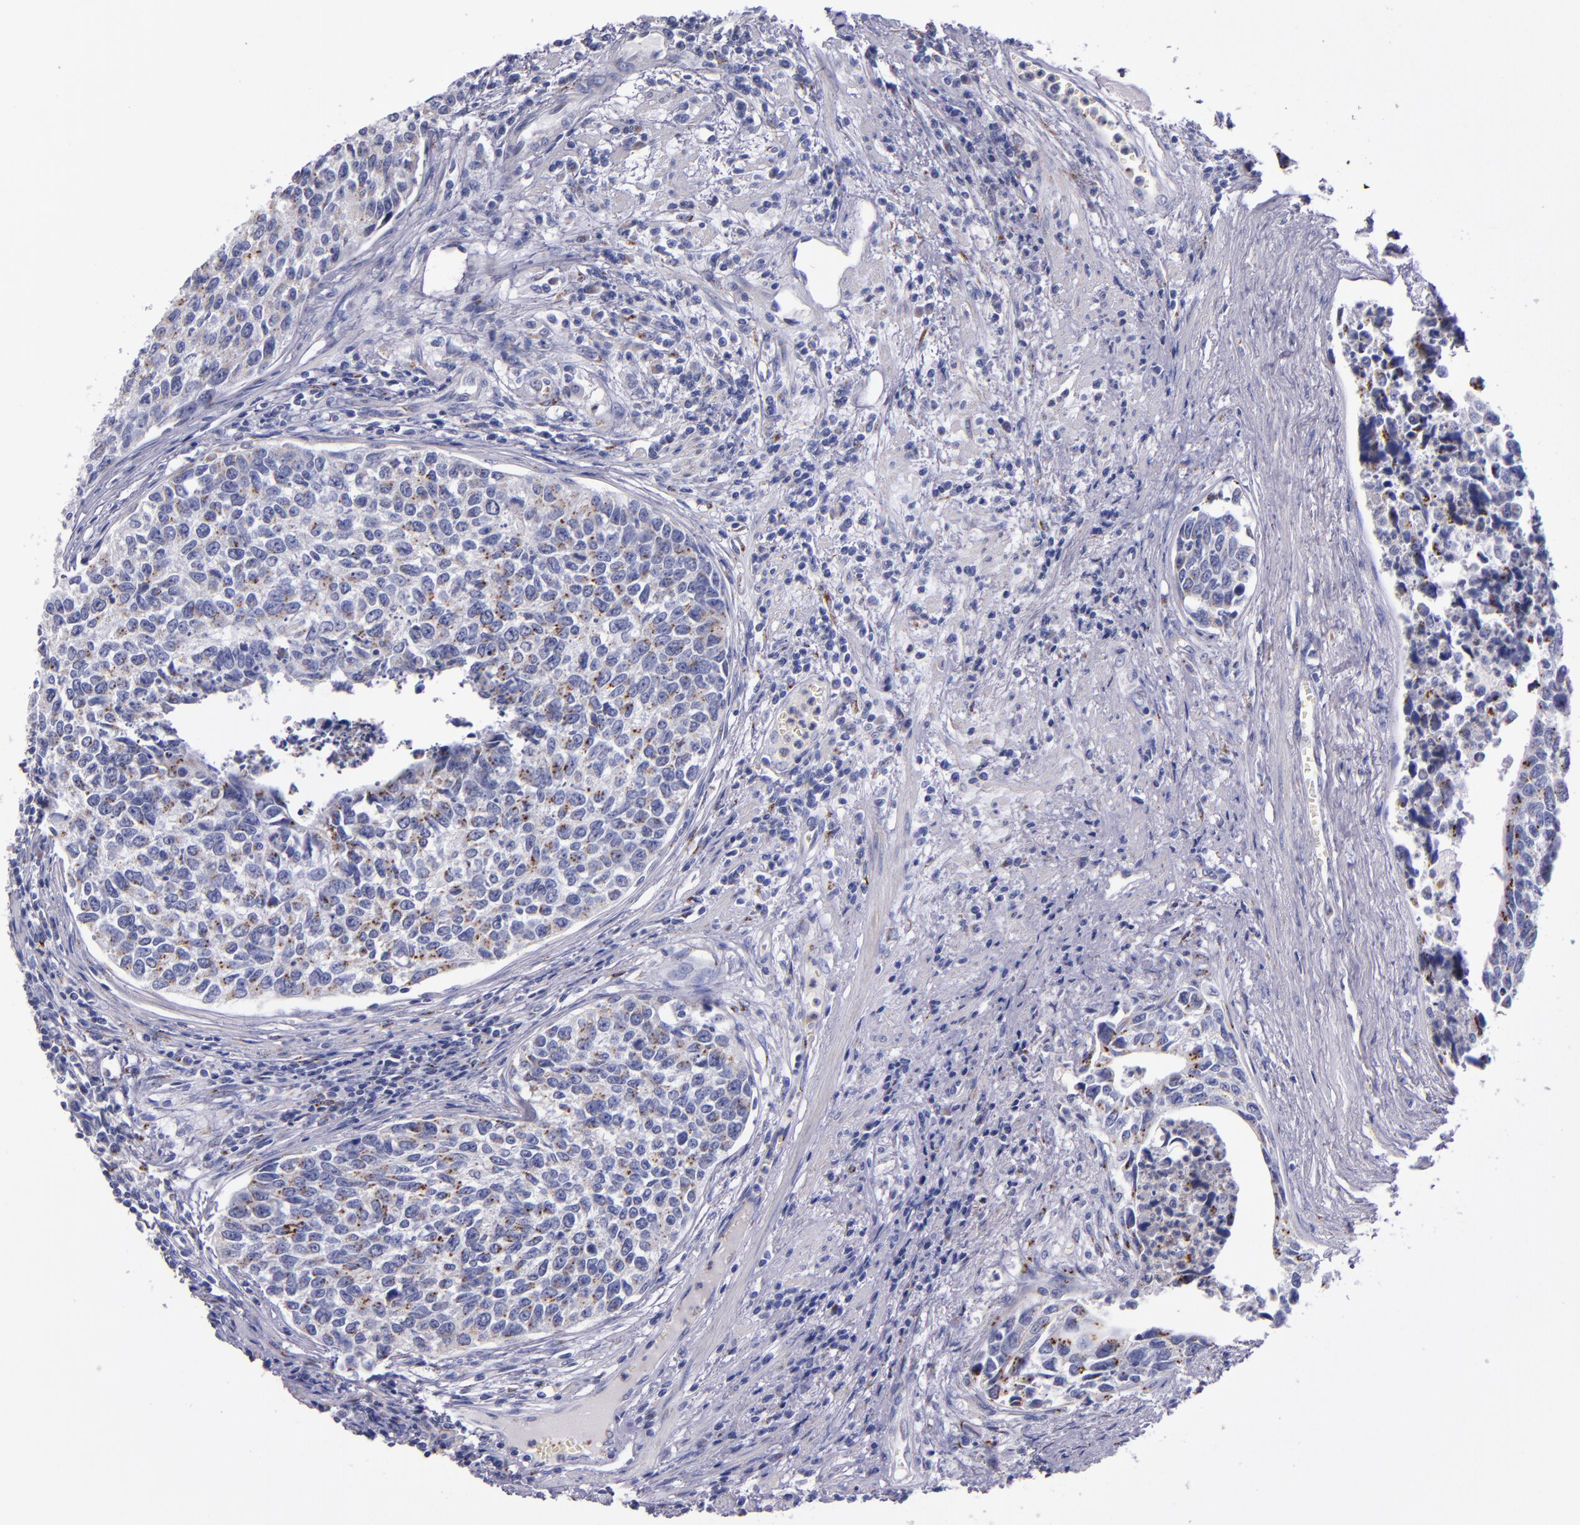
{"staining": {"intensity": "strong", "quantity": "25%-75%", "location": "cytoplasmic/membranous"}, "tissue": "urothelial cancer", "cell_type": "Tumor cells", "image_type": "cancer", "snomed": [{"axis": "morphology", "description": "Urothelial carcinoma, High grade"}, {"axis": "topography", "description": "Urinary bladder"}], "caption": "Urothelial carcinoma (high-grade) tissue exhibits strong cytoplasmic/membranous positivity in approximately 25%-75% of tumor cells", "gene": "RAB41", "patient": {"sex": "male", "age": 81}}